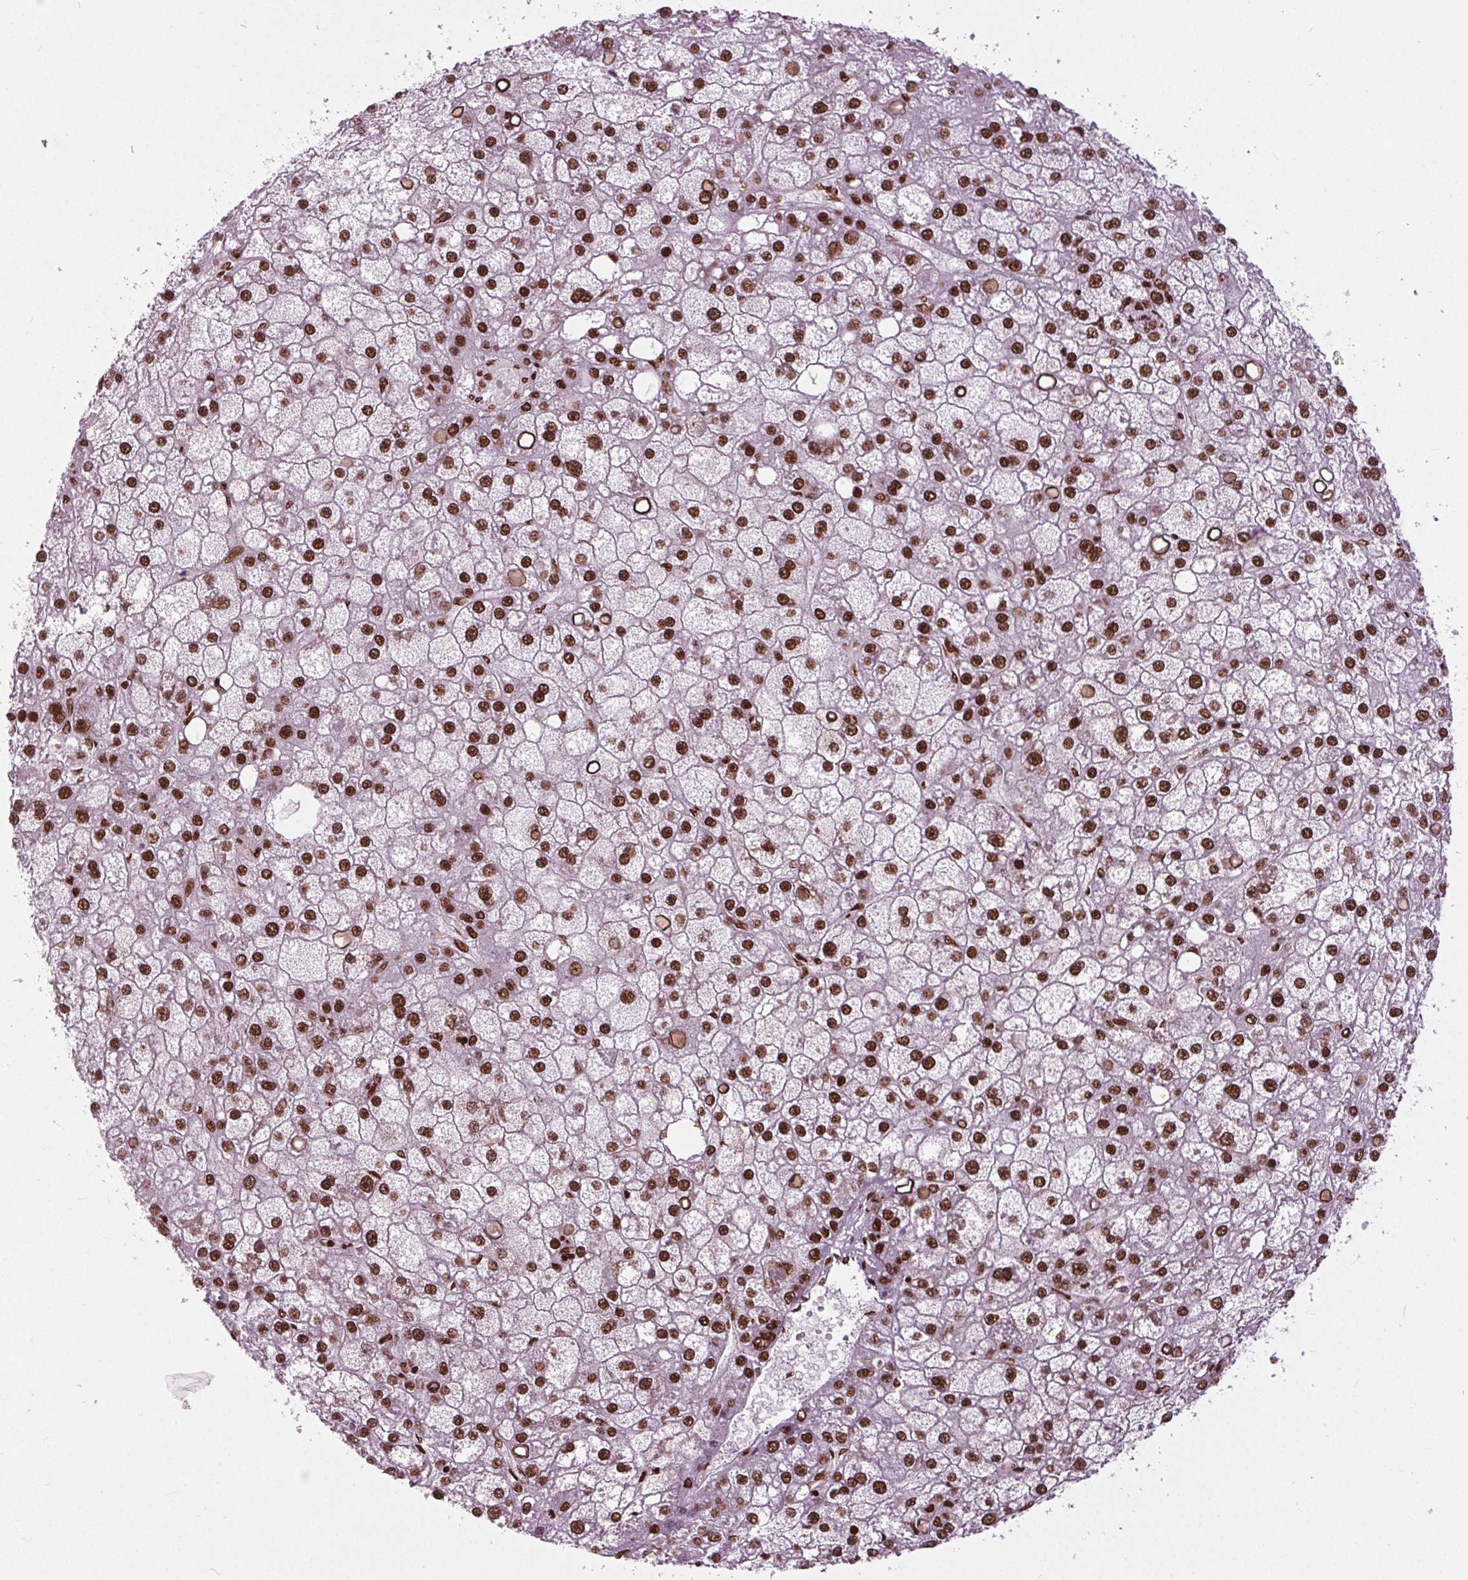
{"staining": {"intensity": "strong", "quantity": ">75%", "location": "nuclear"}, "tissue": "liver cancer", "cell_type": "Tumor cells", "image_type": "cancer", "snomed": [{"axis": "morphology", "description": "Carcinoma, Hepatocellular, NOS"}, {"axis": "topography", "description": "Liver"}], "caption": "Immunohistochemistry micrograph of human hepatocellular carcinoma (liver) stained for a protein (brown), which reveals high levels of strong nuclear staining in approximately >75% of tumor cells.", "gene": "BRD4", "patient": {"sex": "male", "age": 67}}